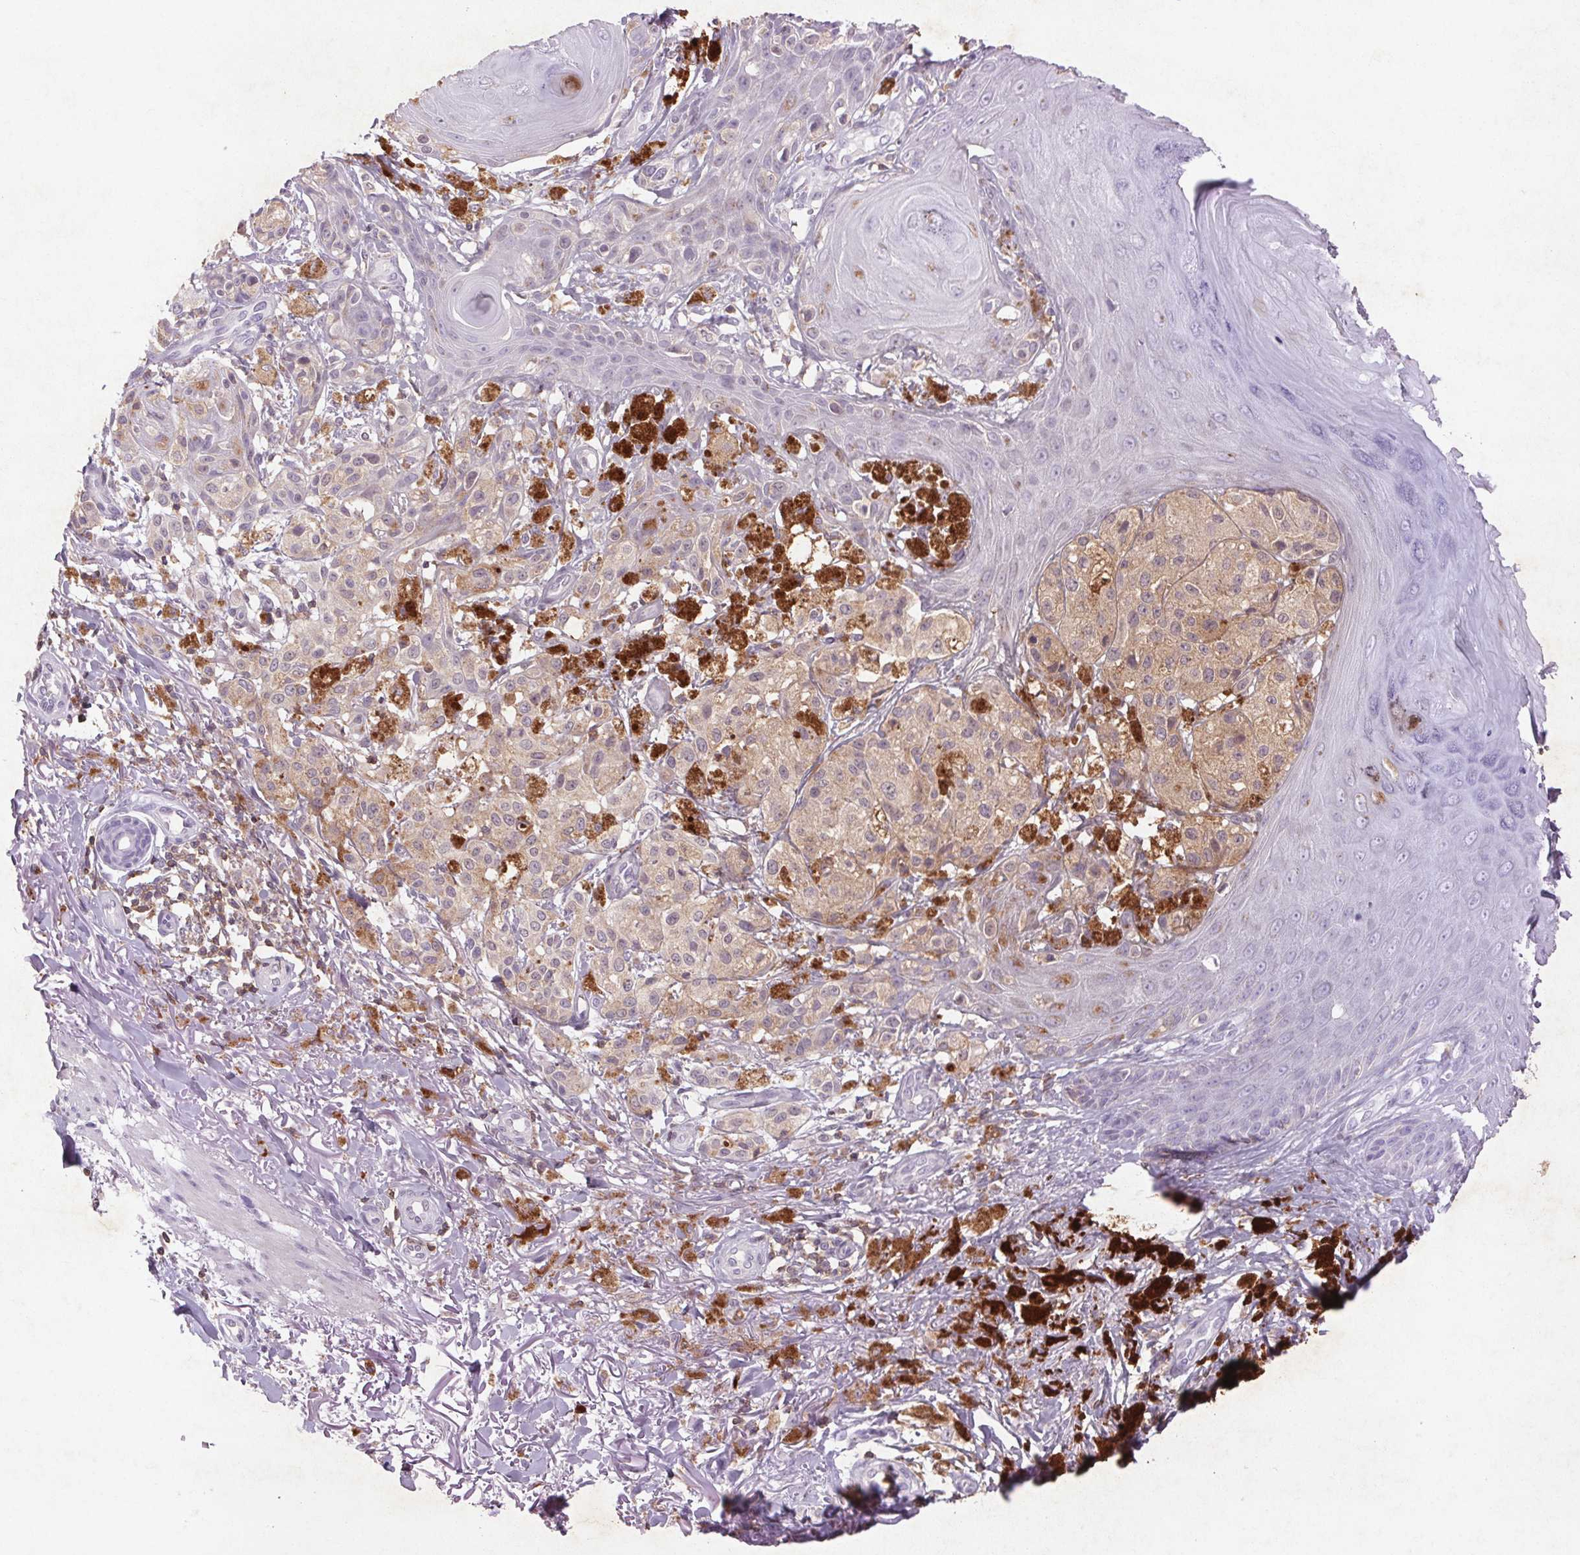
{"staining": {"intensity": "weak", "quantity": "<25%", "location": "cytoplasmic/membranous"}, "tissue": "melanoma", "cell_type": "Tumor cells", "image_type": "cancer", "snomed": [{"axis": "morphology", "description": "Malignant melanoma, NOS"}, {"axis": "topography", "description": "Skin"}], "caption": "Immunohistochemistry histopathology image of neoplastic tissue: human malignant melanoma stained with DAB exhibits no significant protein positivity in tumor cells.", "gene": "FNDC7", "patient": {"sex": "female", "age": 80}}